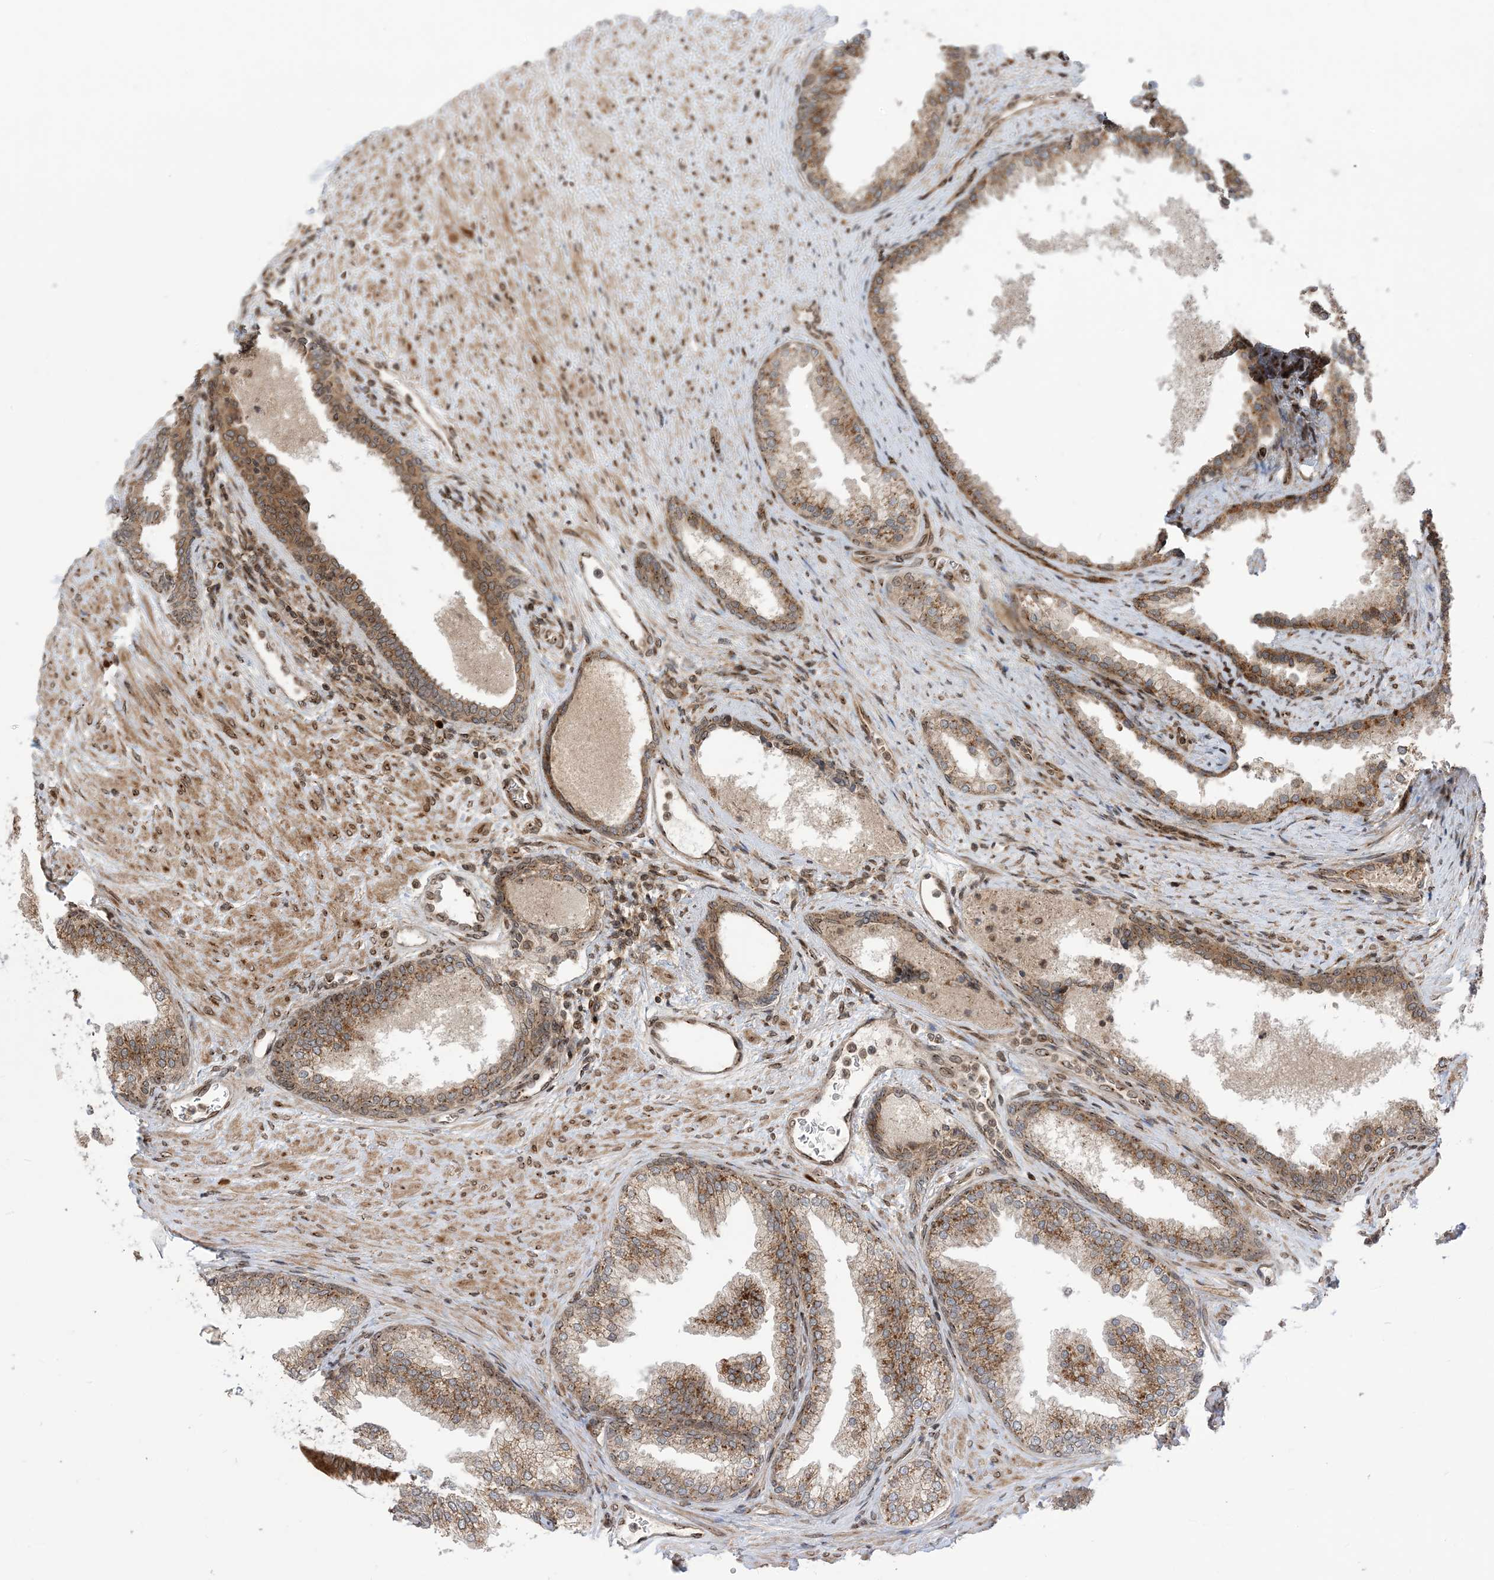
{"staining": {"intensity": "moderate", "quantity": ">75%", "location": "cytoplasmic/membranous"}, "tissue": "prostate", "cell_type": "Glandular cells", "image_type": "normal", "snomed": [{"axis": "morphology", "description": "Normal tissue, NOS"}, {"axis": "topography", "description": "Prostate"}], "caption": "Immunohistochemistry (IHC) of benign human prostate demonstrates medium levels of moderate cytoplasmic/membranous staining in about >75% of glandular cells. (IHC, brightfield microscopy, high magnification).", "gene": "CASP4", "patient": {"sex": "male", "age": 76}}